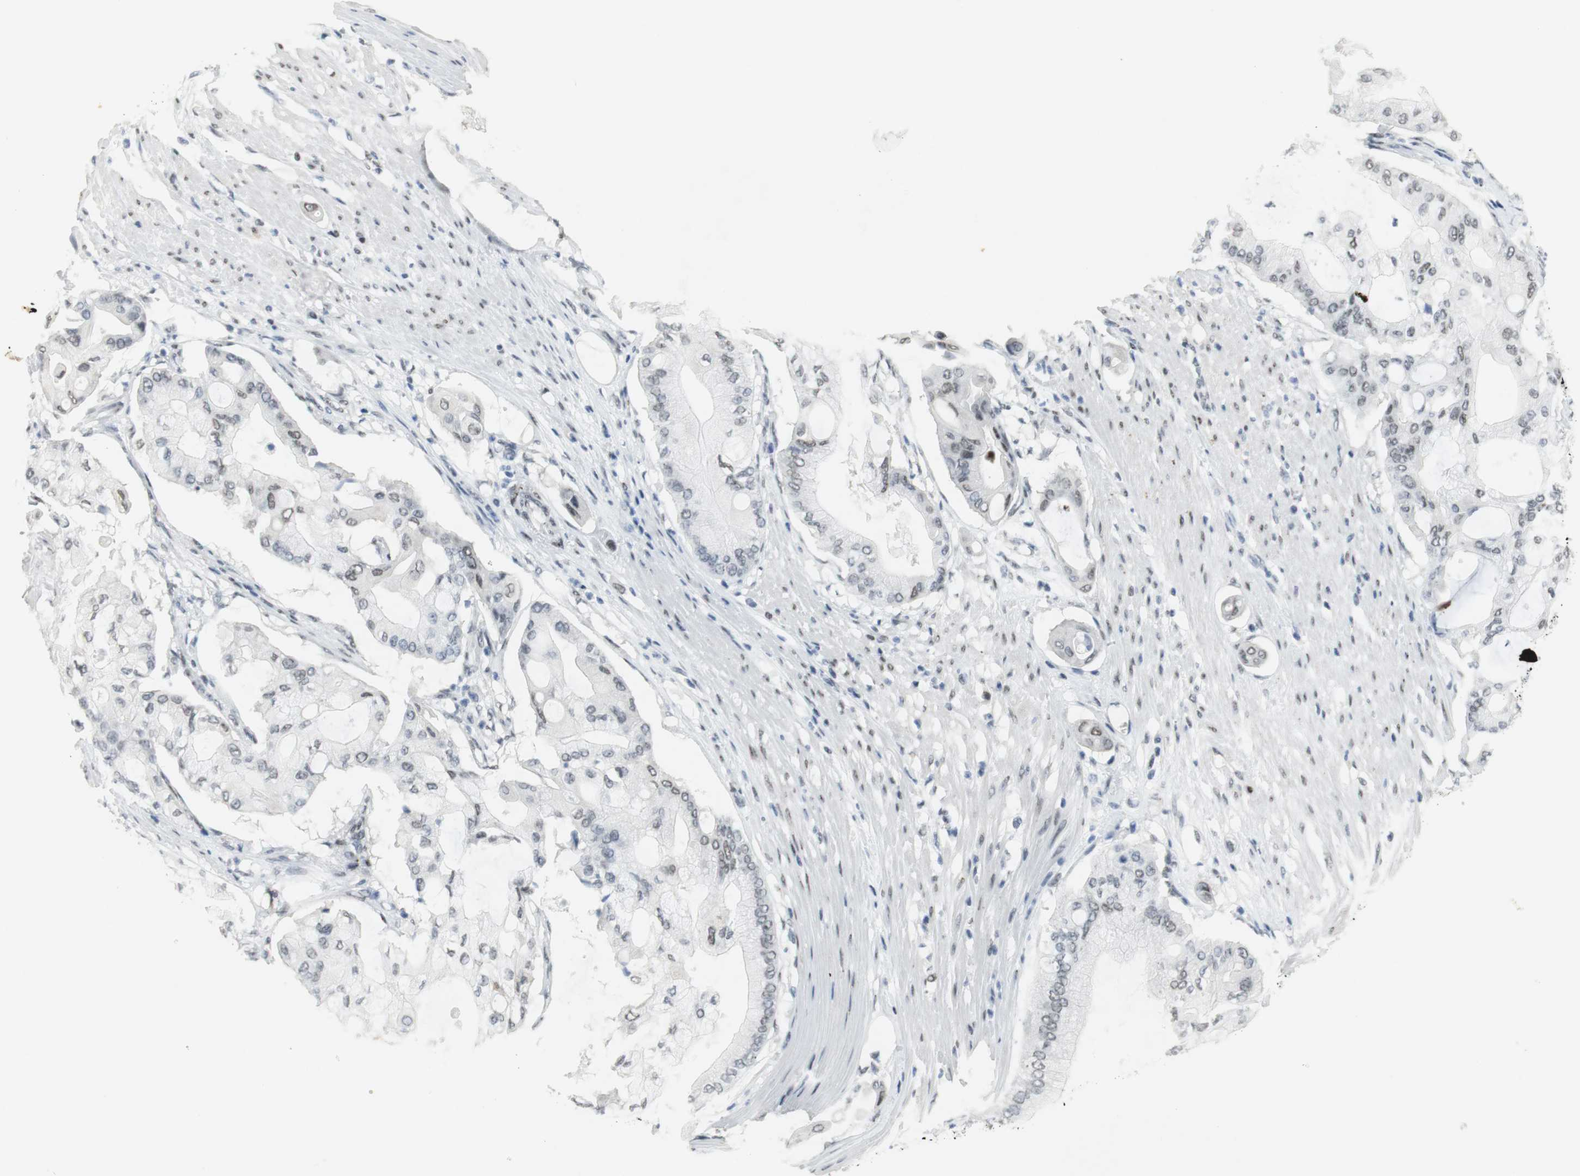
{"staining": {"intensity": "moderate", "quantity": "25%-75%", "location": "nuclear"}, "tissue": "pancreatic cancer", "cell_type": "Tumor cells", "image_type": "cancer", "snomed": [{"axis": "morphology", "description": "Adenocarcinoma, NOS"}, {"axis": "morphology", "description": "Adenocarcinoma, metastatic, NOS"}, {"axis": "topography", "description": "Lymph node"}, {"axis": "topography", "description": "Pancreas"}, {"axis": "topography", "description": "Duodenum"}], "caption": "This is a photomicrograph of immunohistochemistry (IHC) staining of pancreatic cancer, which shows moderate staining in the nuclear of tumor cells.", "gene": "BMI1", "patient": {"sex": "female", "age": 64}}